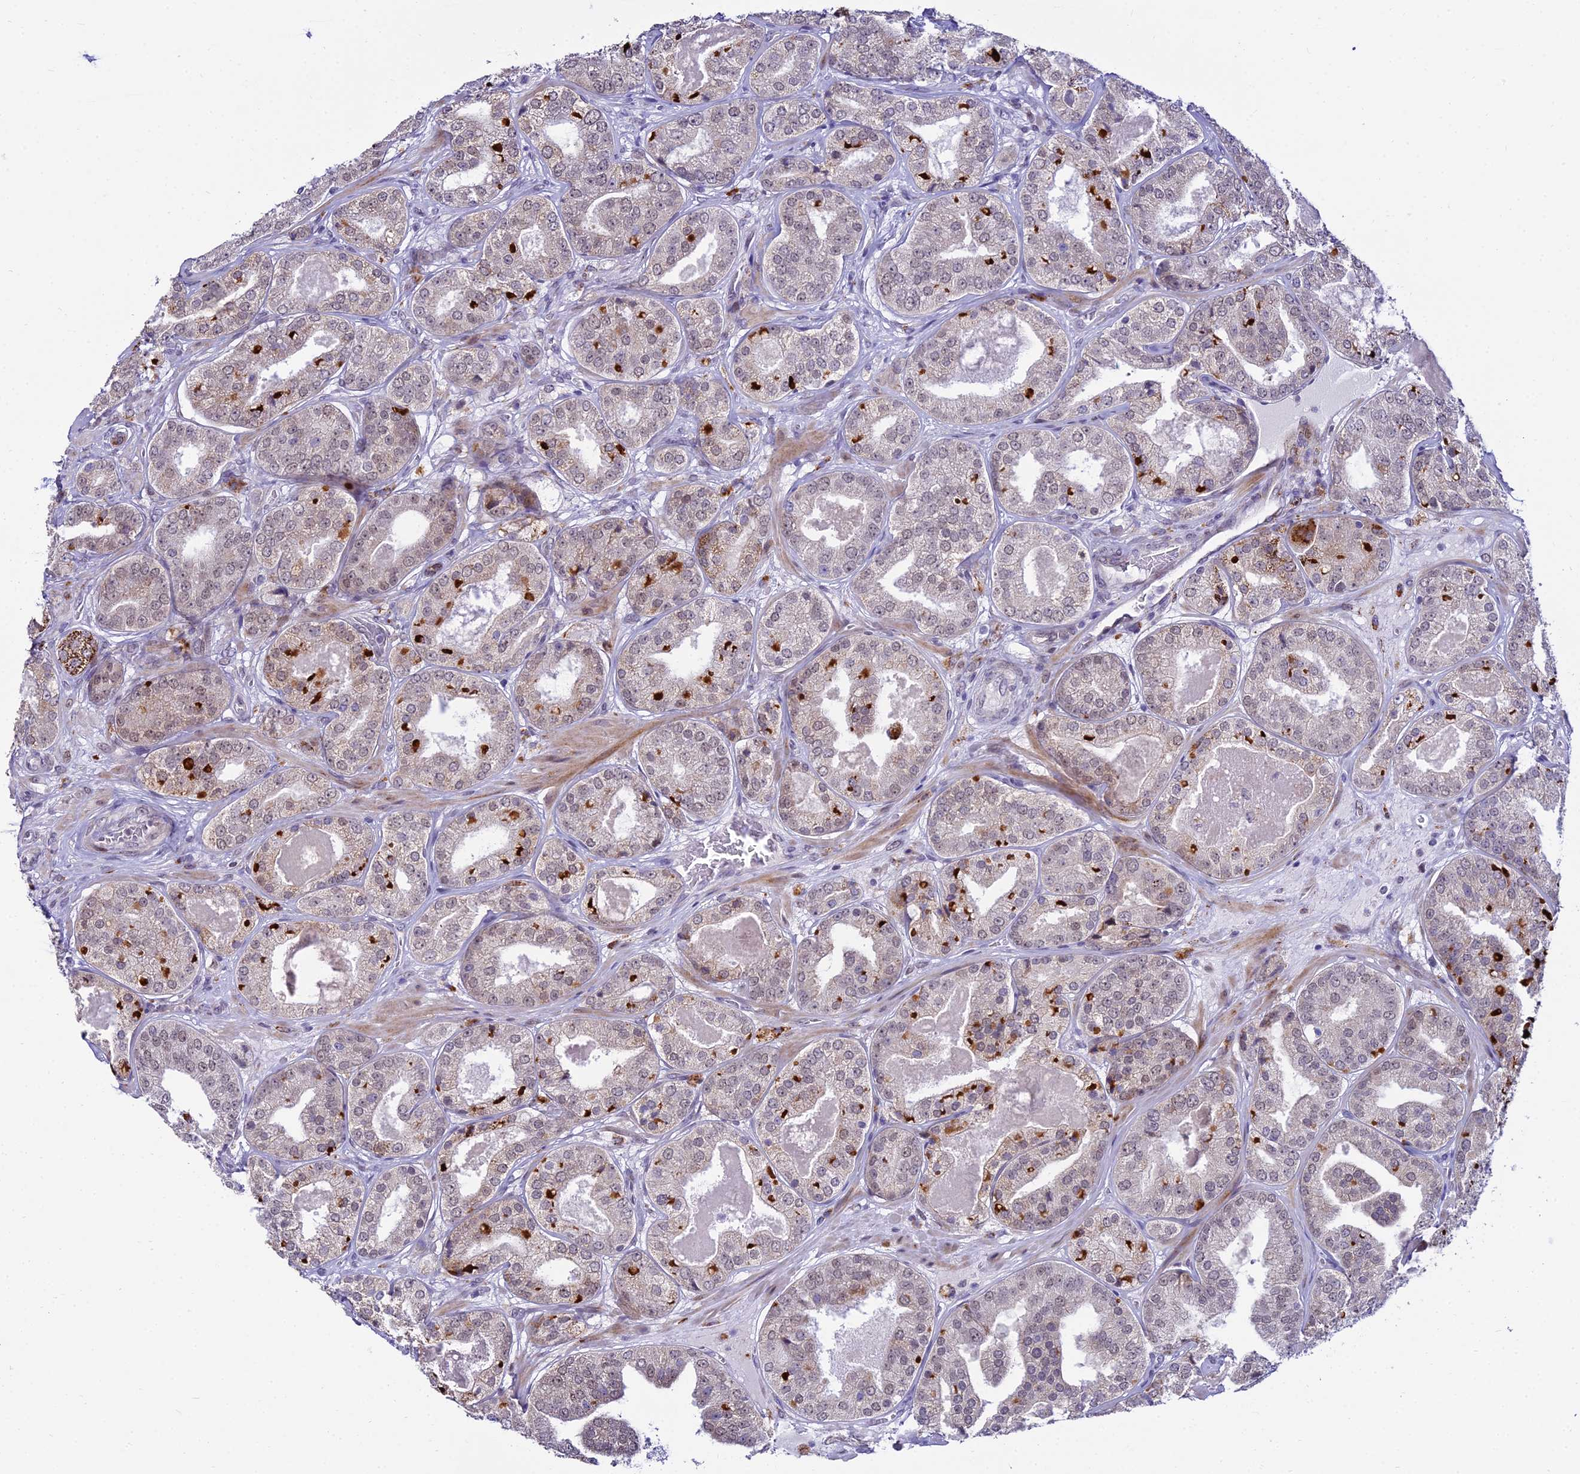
{"staining": {"intensity": "strong", "quantity": "<25%", "location": "cytoplasmic/membranous"}, "tissue": "prostate cancer", "cell_type": "Tumor cells", "image_type": "cancer", "snomed": [{"axis": "morphology", "description": "Adenocarcinoma, High grade"}, {"axis": "topography", "description": "Prostate"}], "caption": "Strong cytoplasmic/membranous protein staining is present in about <25% of tumor cells in prostate cancer. (DAB IHC with brightfield microscopy, high magnification).", "gene": "C6orf163", "patient": {"sex": "male", "age": 63}}